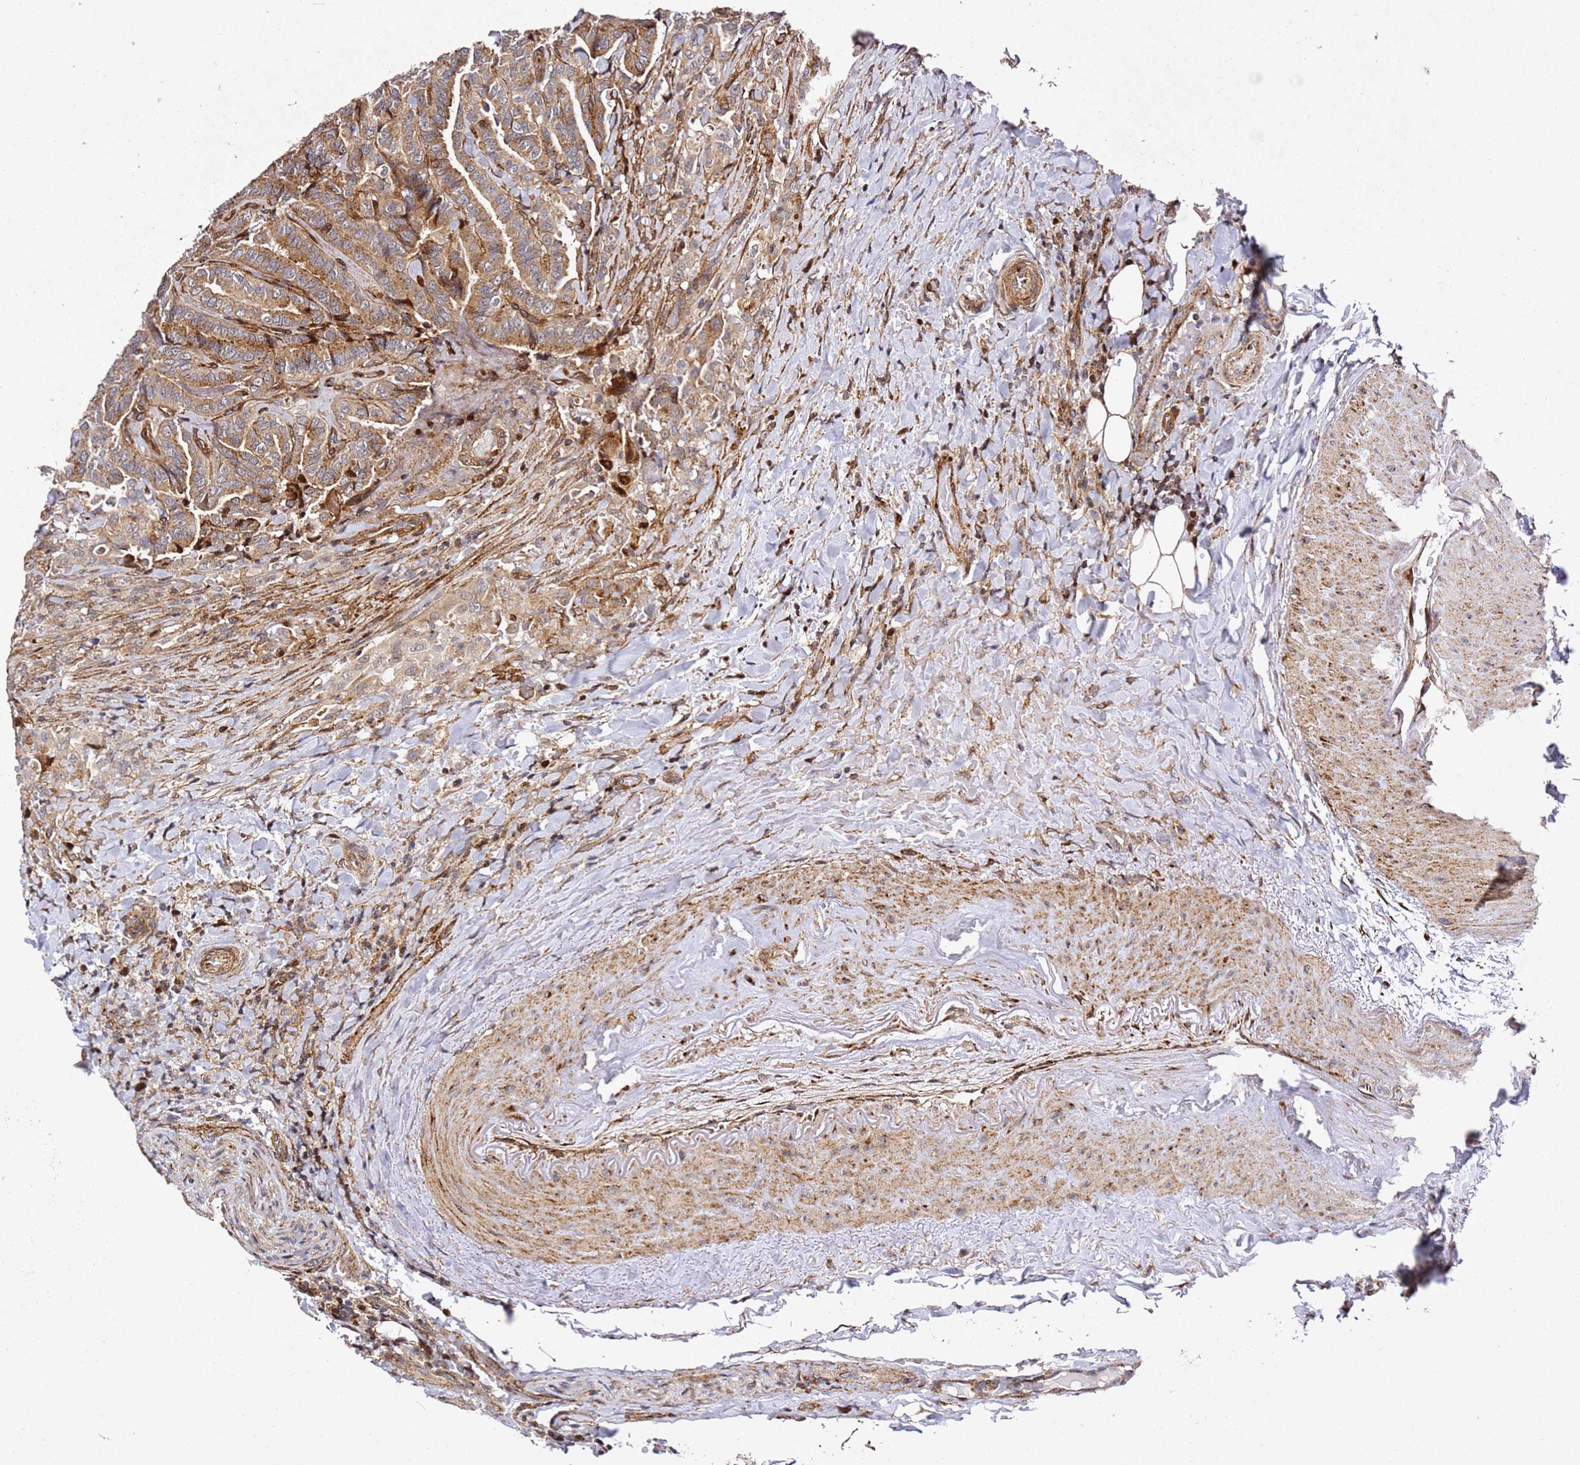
{"staining": {"intensity": "moderate", "quantity": ">75%", "location": "cytoplasmic/membranous"}, "tissue": "thyroid cancer", "cell_type": "Tumor cells", "image_type": "cancer", "snomed": [{"axis": "morphology", "description": "Papillary adenocarcinoma, NOS"}, {"axis": "topography", "description": "Thyroid gland"}], "caption": "Human thyroid papillary adenocarcinoma stained with a protein marker demonstrates moderate staining in tumor cells.", "gene": "ZNF296", "patient": {"sex": "male", "age": 61}}